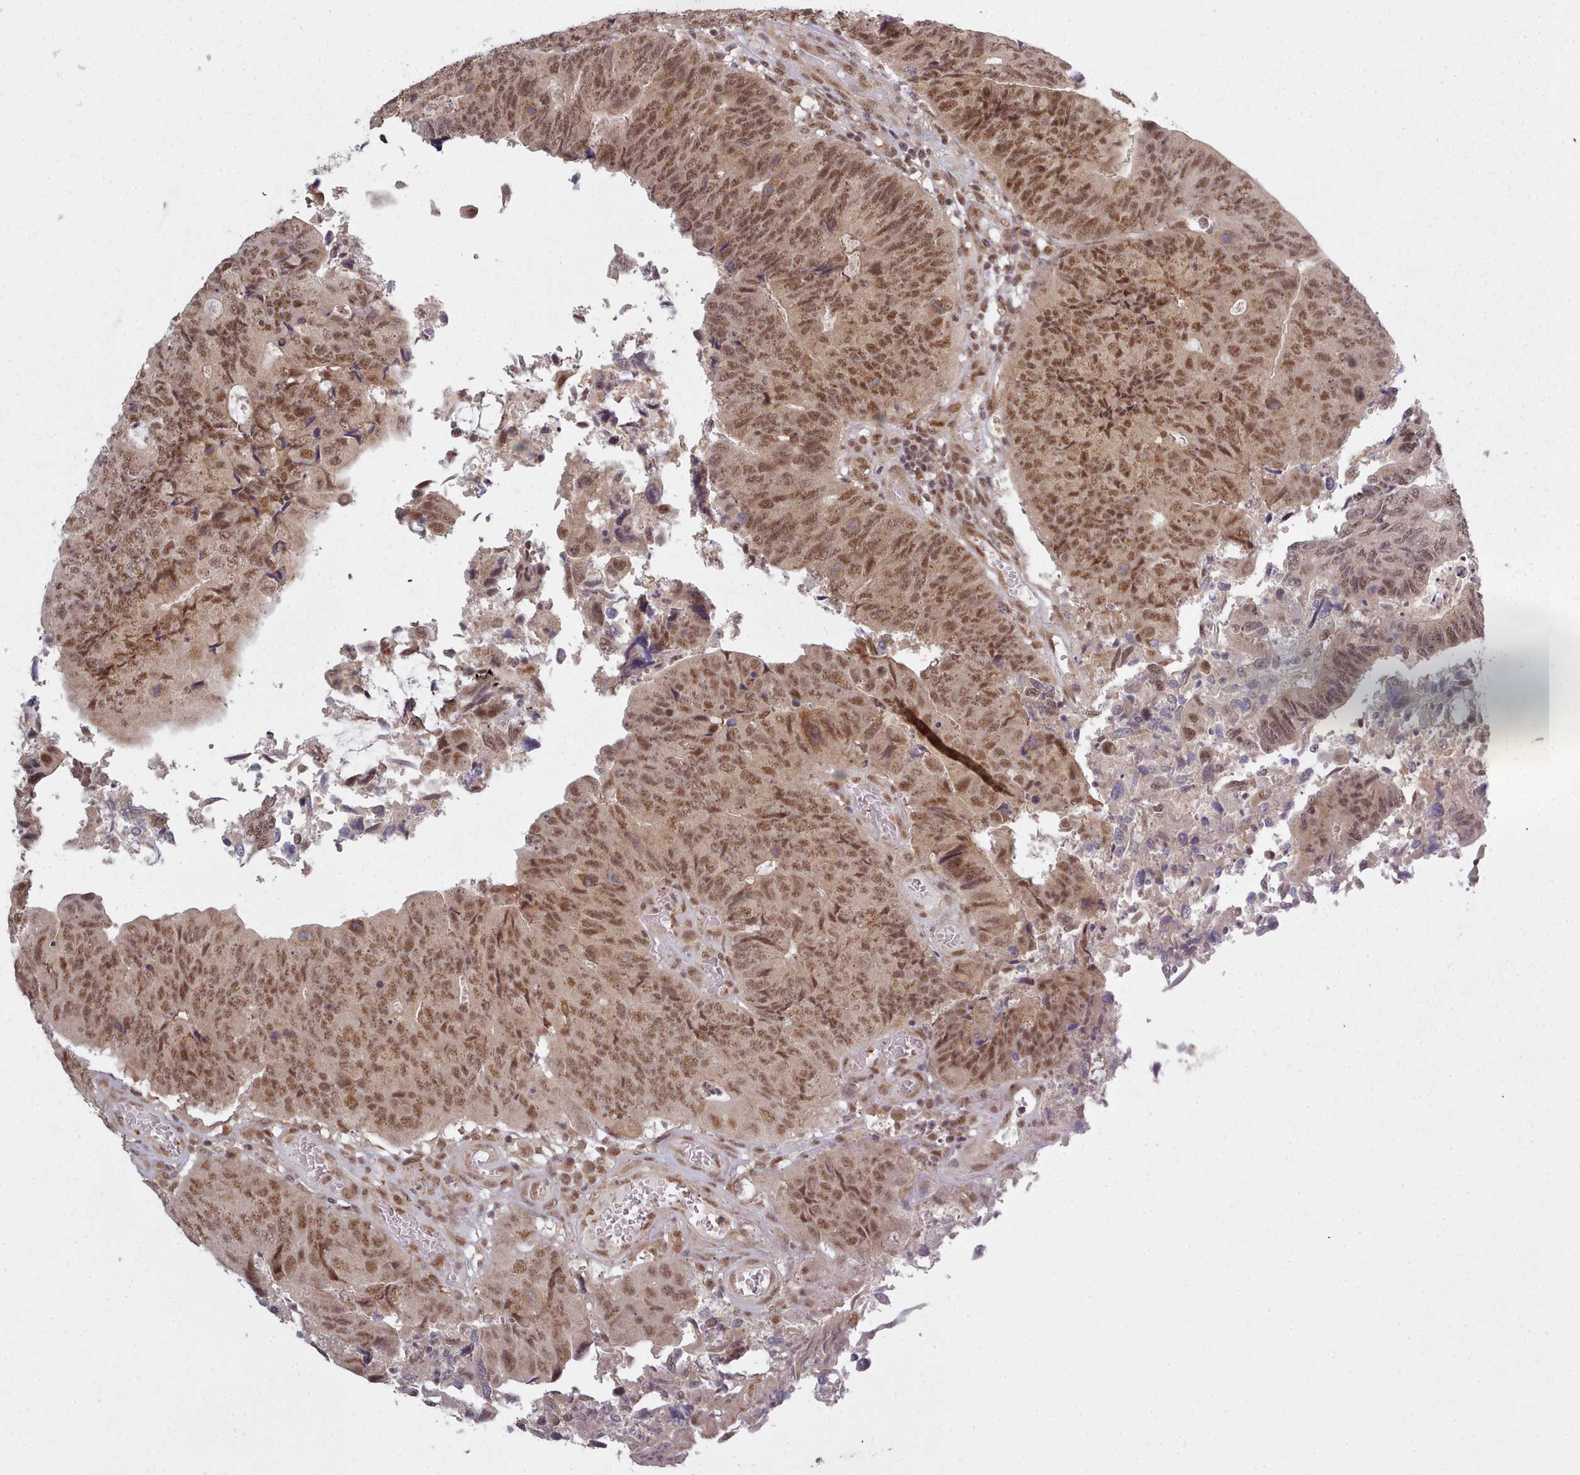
{"staining": {"intensity": "moderate", "quantity": ">75%", "location": "cytoplasmic/membranous,nuclear"}, "tissue": "colorectal cancer", "cell_type": "Tumor cells", "image_type": "cancer", "snomed": [{"axis": "morphology", "description": "Adenocarcinoma, NOS"}, {"axis": "topography", "description": "Colon"}], "caption": "Human colorectal cancer (adenocarcinoma) stained with a brown dye exhibits moderate cytoplasmic/membranous and nuclear positive expression in about >75% of tumor cells.", "gene": "DHX8", "patient": {"sex": "female", "age": 67}}